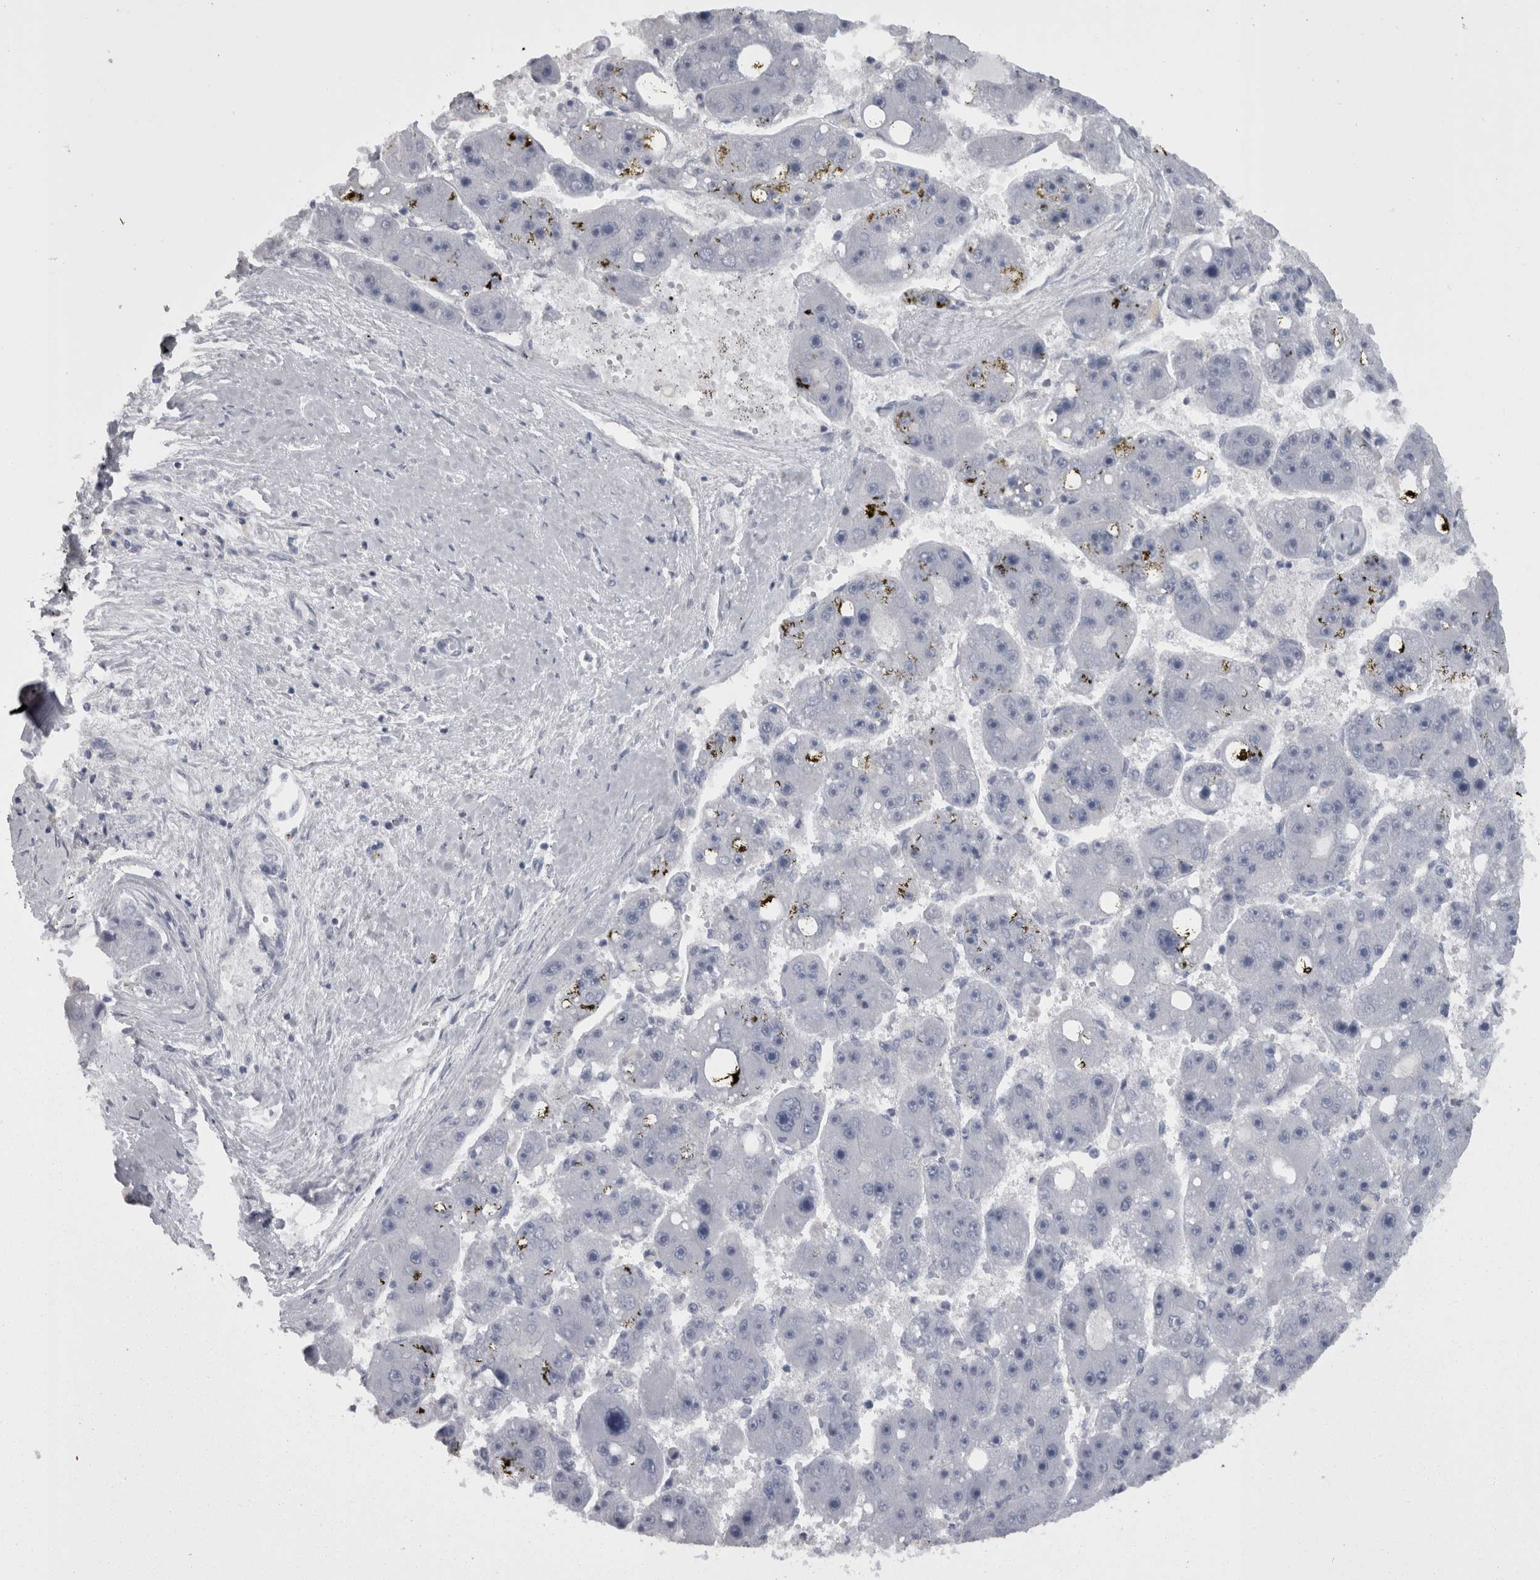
{"staining": {"intensity": "negative", "quantity": "none", "location": "none"}, "tissue": "liver cancer", "cell_type": "Tumor cells", "image_type": "cancer", "snomed": [{"axis": "morphology", "description": "Carcinoma, Hepatocellular, NOS"}, {"axis": "topography", "description": "Liver"}], "caption": "High power microscopy histopathology image of an immunohistochemistry photomicrograph of liver cancer, revealing no significant staining in tumor cells. (Stains: DAB IHC with hematoxylin counter stain, Microscopy: brightfield microscopy at high magnification).", "gene": "CAMK2D", "patient": {"sex": "female", "age": 61}}